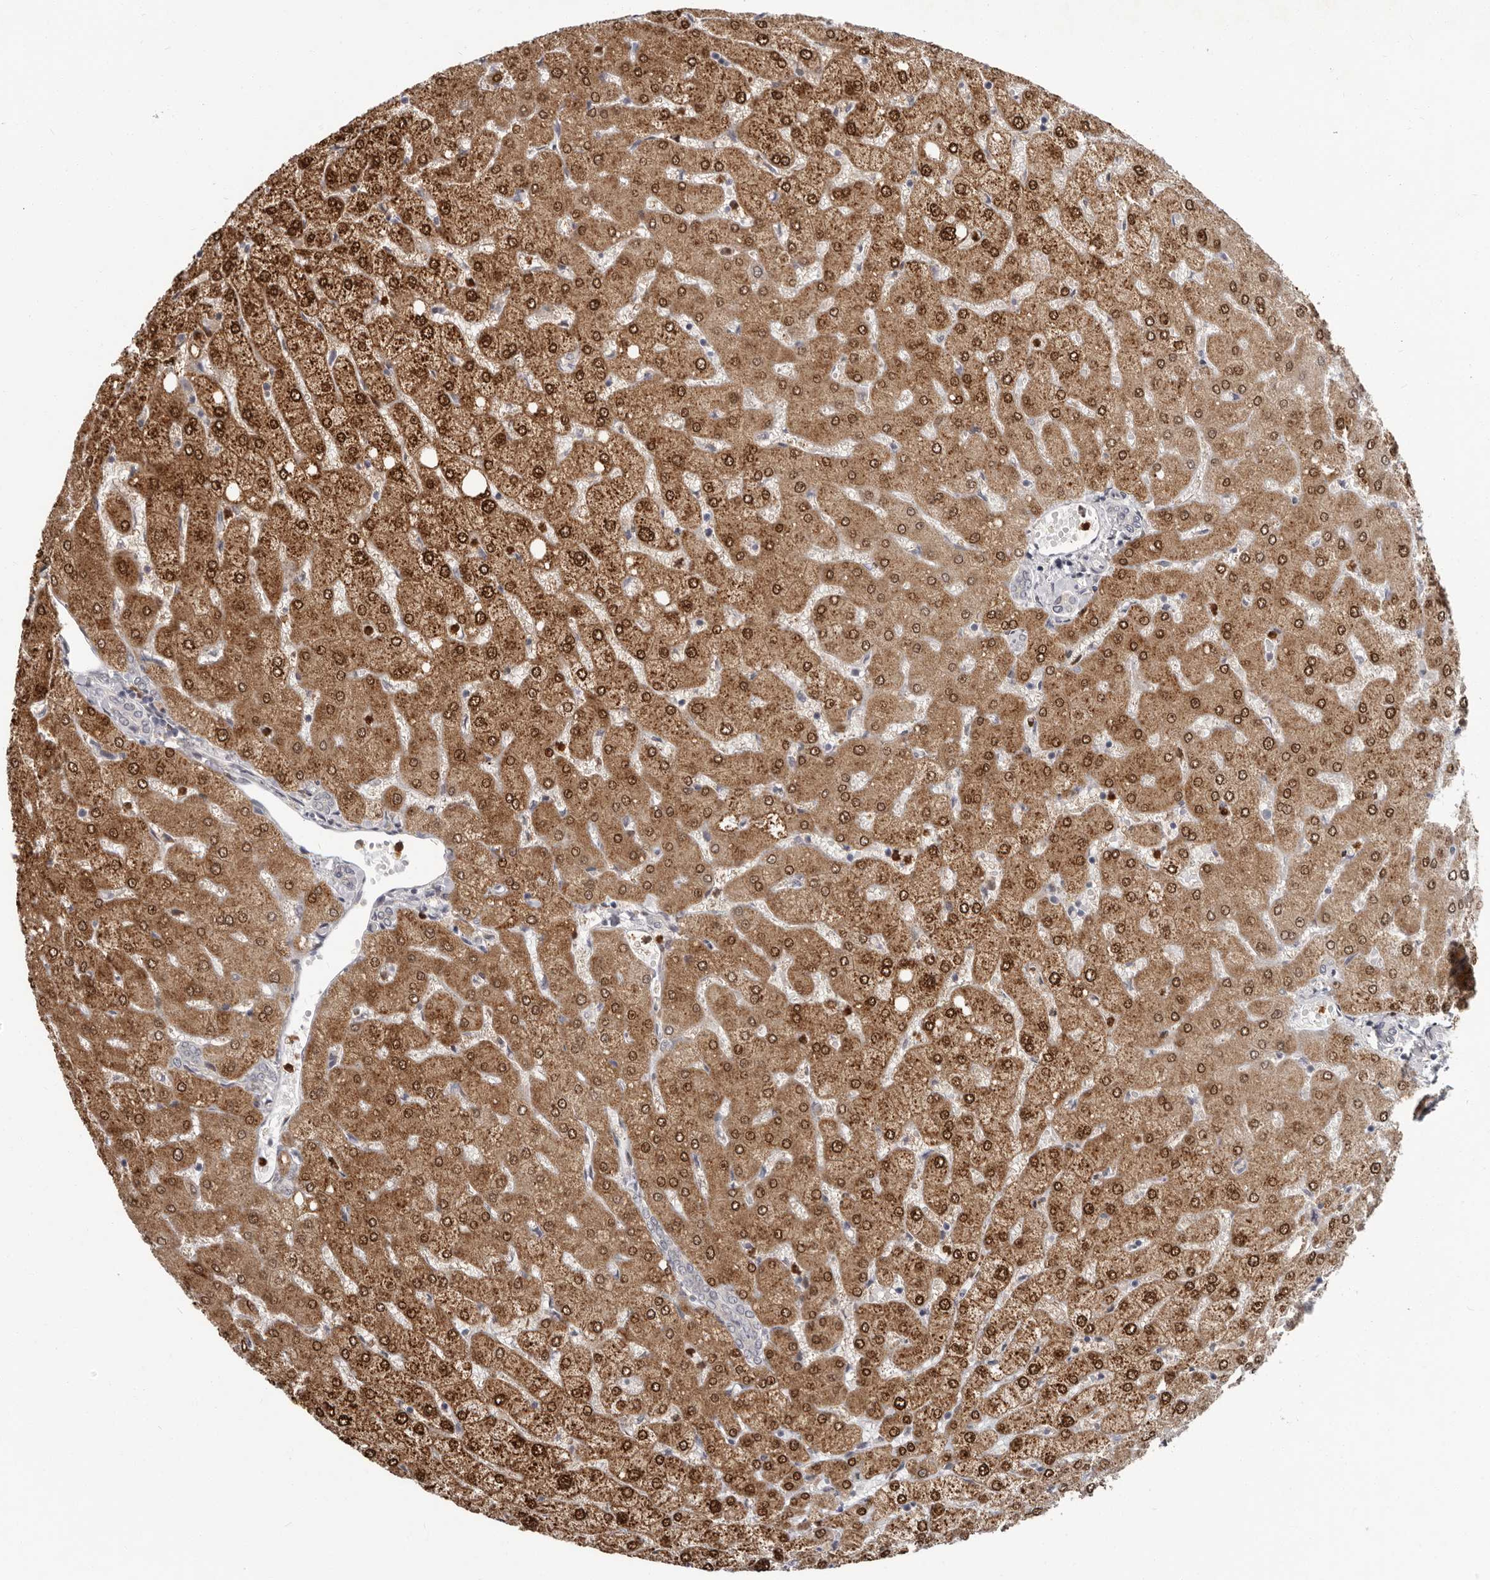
{"staining": {"intensity": "negative", "quantity": "none", "location": "none"}, "tissue": "liver", "cell_type": "Cholangiocytes", "image_type": "normal", "snomed": [{"axis": "morphology", "description": "Normal tissue, NOS"}, {"axis": "topography", "description": "Liver"}], "caption": "Cholangiocytes show no significant protein expression in unremarkable liver. The staining is performed using DAB brown chromogen with nuclei counter-stained in using hematoxylin.", "gene": "GPR157", "patient": {"sex": "female", "age": 54}}